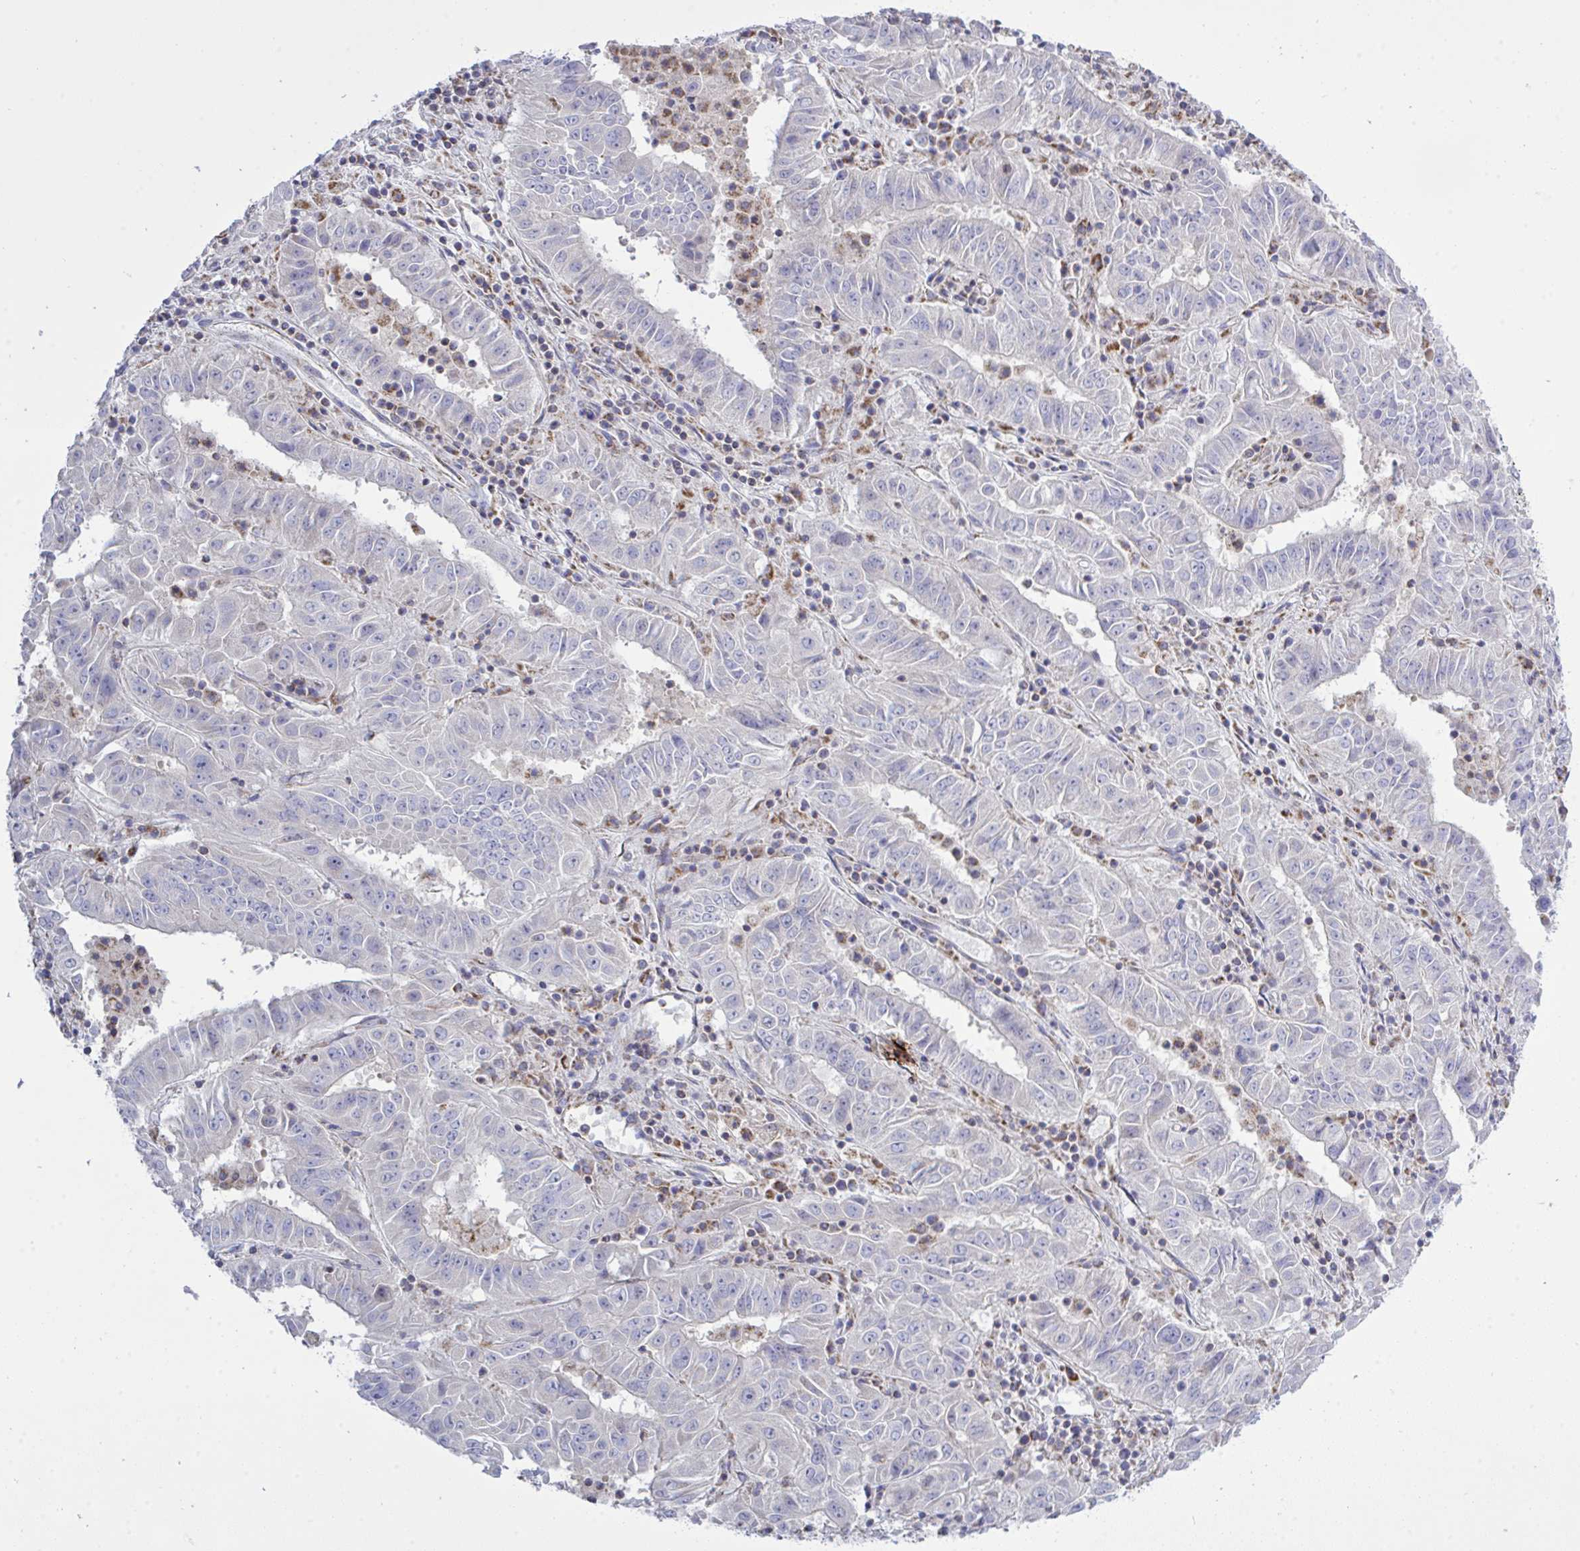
{"staining": {"intensity": "negative", "quantity": "none", "location": "none"}, "tissue": "pancreatic cancer", "cell_type": "Tumor cells", "image_type": "cancer", "snomed": [{"axis": "morphology", "description": "Adenocarcinoma, NOS"}, {"axis": "topography", "description": "Pancreas"}], "caption": "DAB immunohistochemical staining of human pancreatic cancer (adenocarcinoma) reveals no significant expression in tumor cells.", "gene": "NDUFA7", "patient": {"sex": "male", "age": 63}}